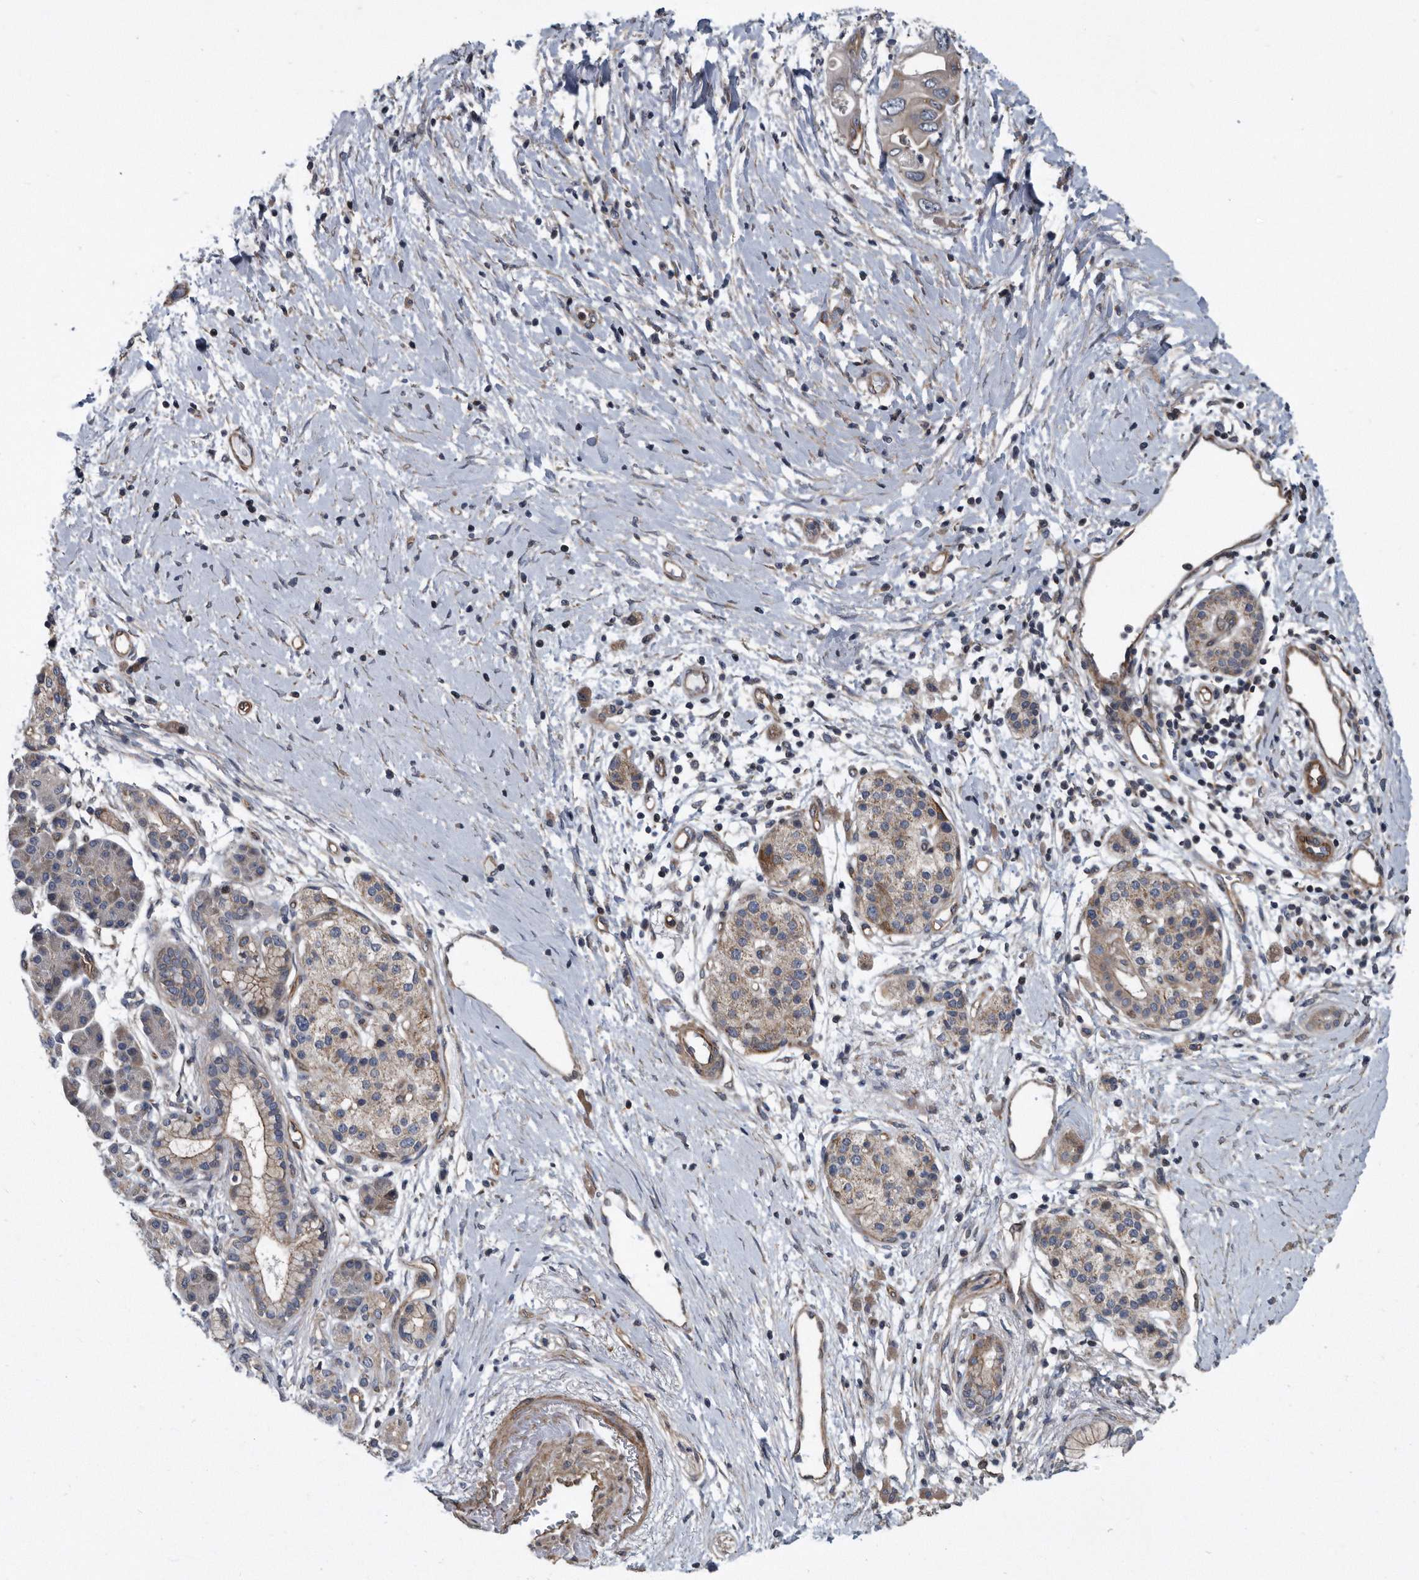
{"staining": {"intensity": "weak", "quantity": "<25%", "location": "cytoplasmic/membranous"}, "tissue": "pancreatic cancer", "cell_type": "Tumor cells", "image_type": "cancer", "snomed": [{"axis": "morphology", "description": "Adenocarcinoma, NOS"}, {"axis": "topography", "description": "Pancreas"}], "caption": "Tumor cells show no significant protein positivity in pancreatic adenocarcinoma.", "gene": "ARMCX1", "patient": {"sex": "male", "age": 66}}